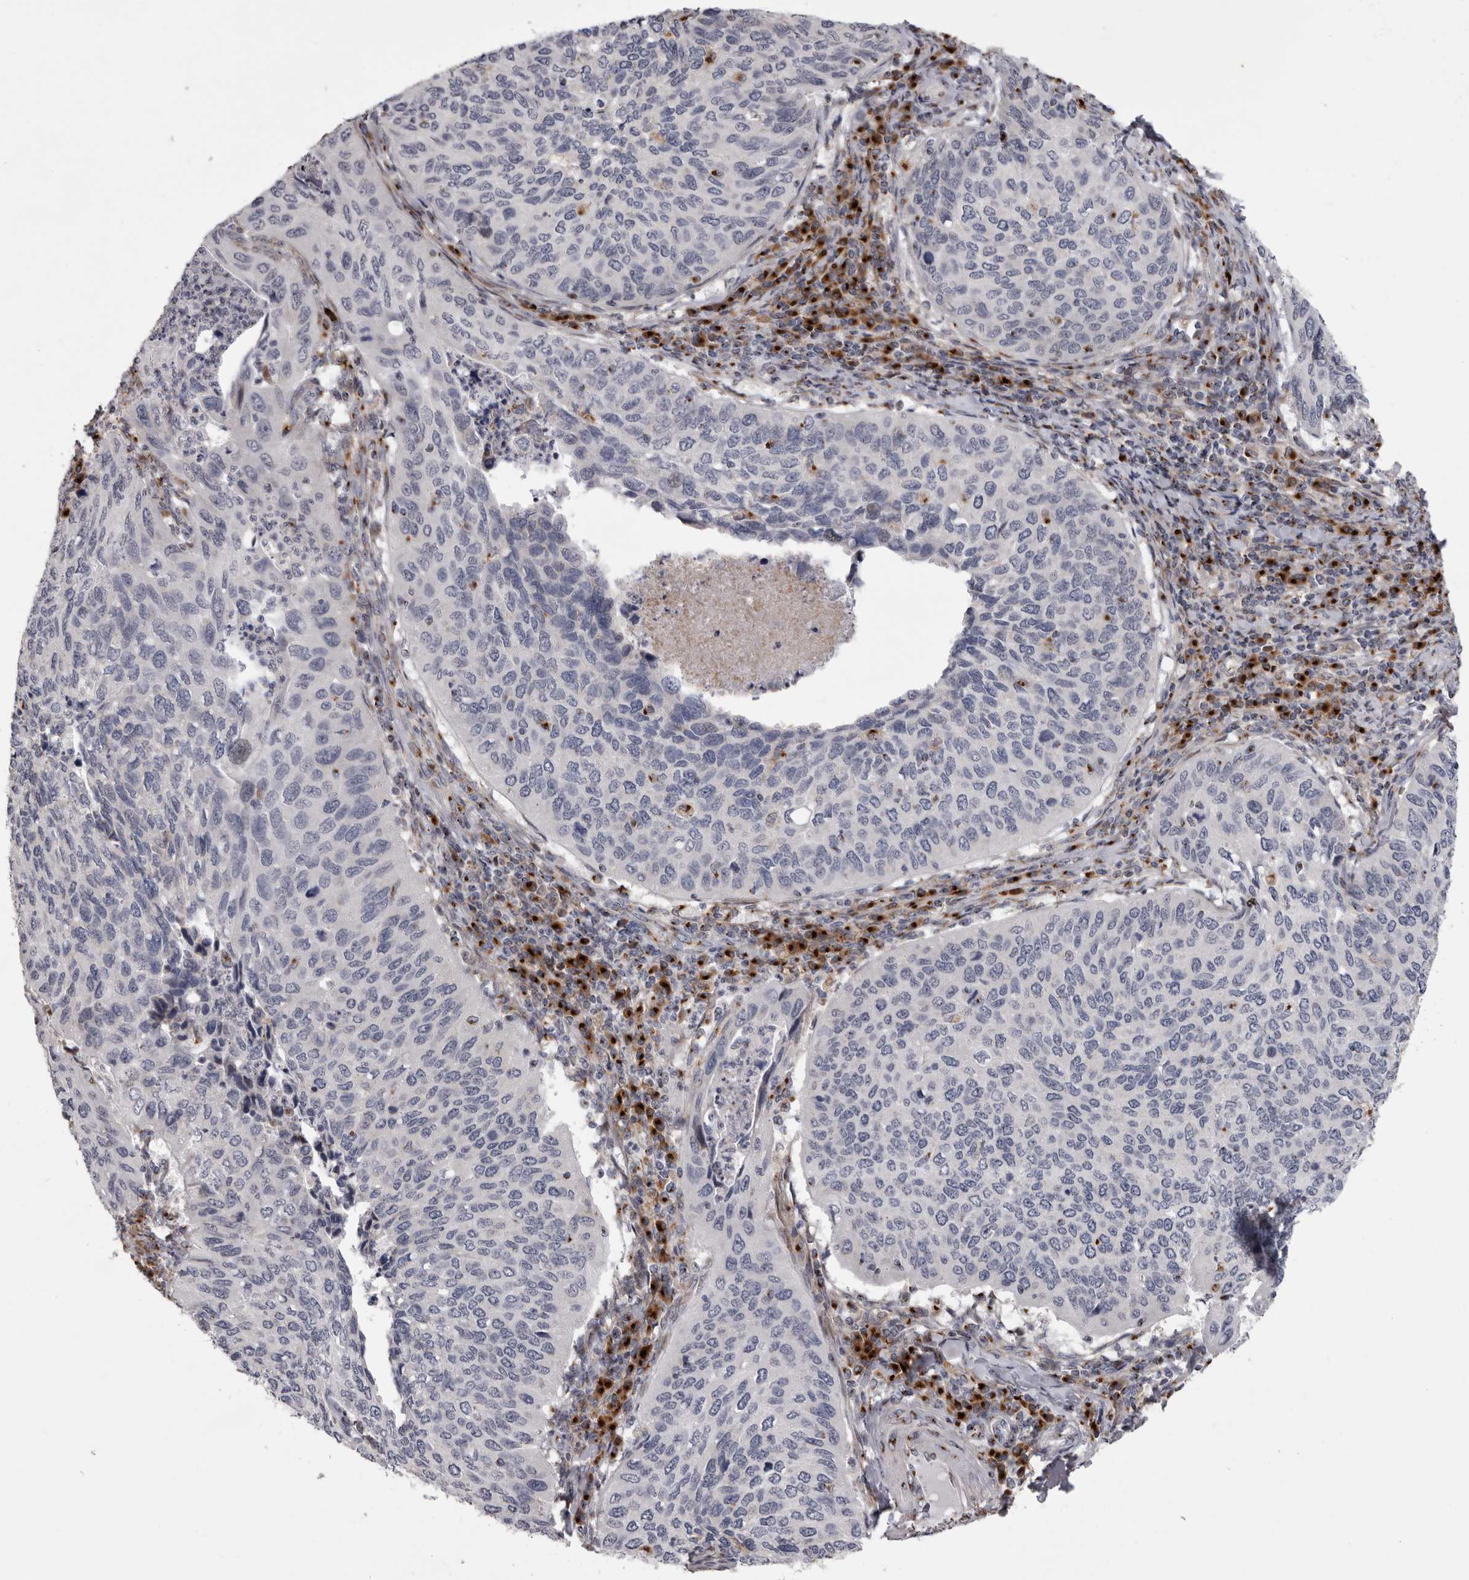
{"staining": {"intensity": "negative", "quantity": "none", "location": "none"}, "tissue": "cervical cancer", "cell_type": "Tumor cells", "image_type": "cancer", "snomed": [{"axis": "morphology", "description": "Squamous cell carcinoma, NOS"}, {"axis": "topography", "description": "Cervix"}], "caption": "Cervical cancer (squamous cell carcinoma) was stained to show a protein in brown. There is no significant positivity in tumor cells. (IHC, brightfield microscopy, high magnification).", "gene": "WDR47", "patient": {"sex": "female", "age": 38}}